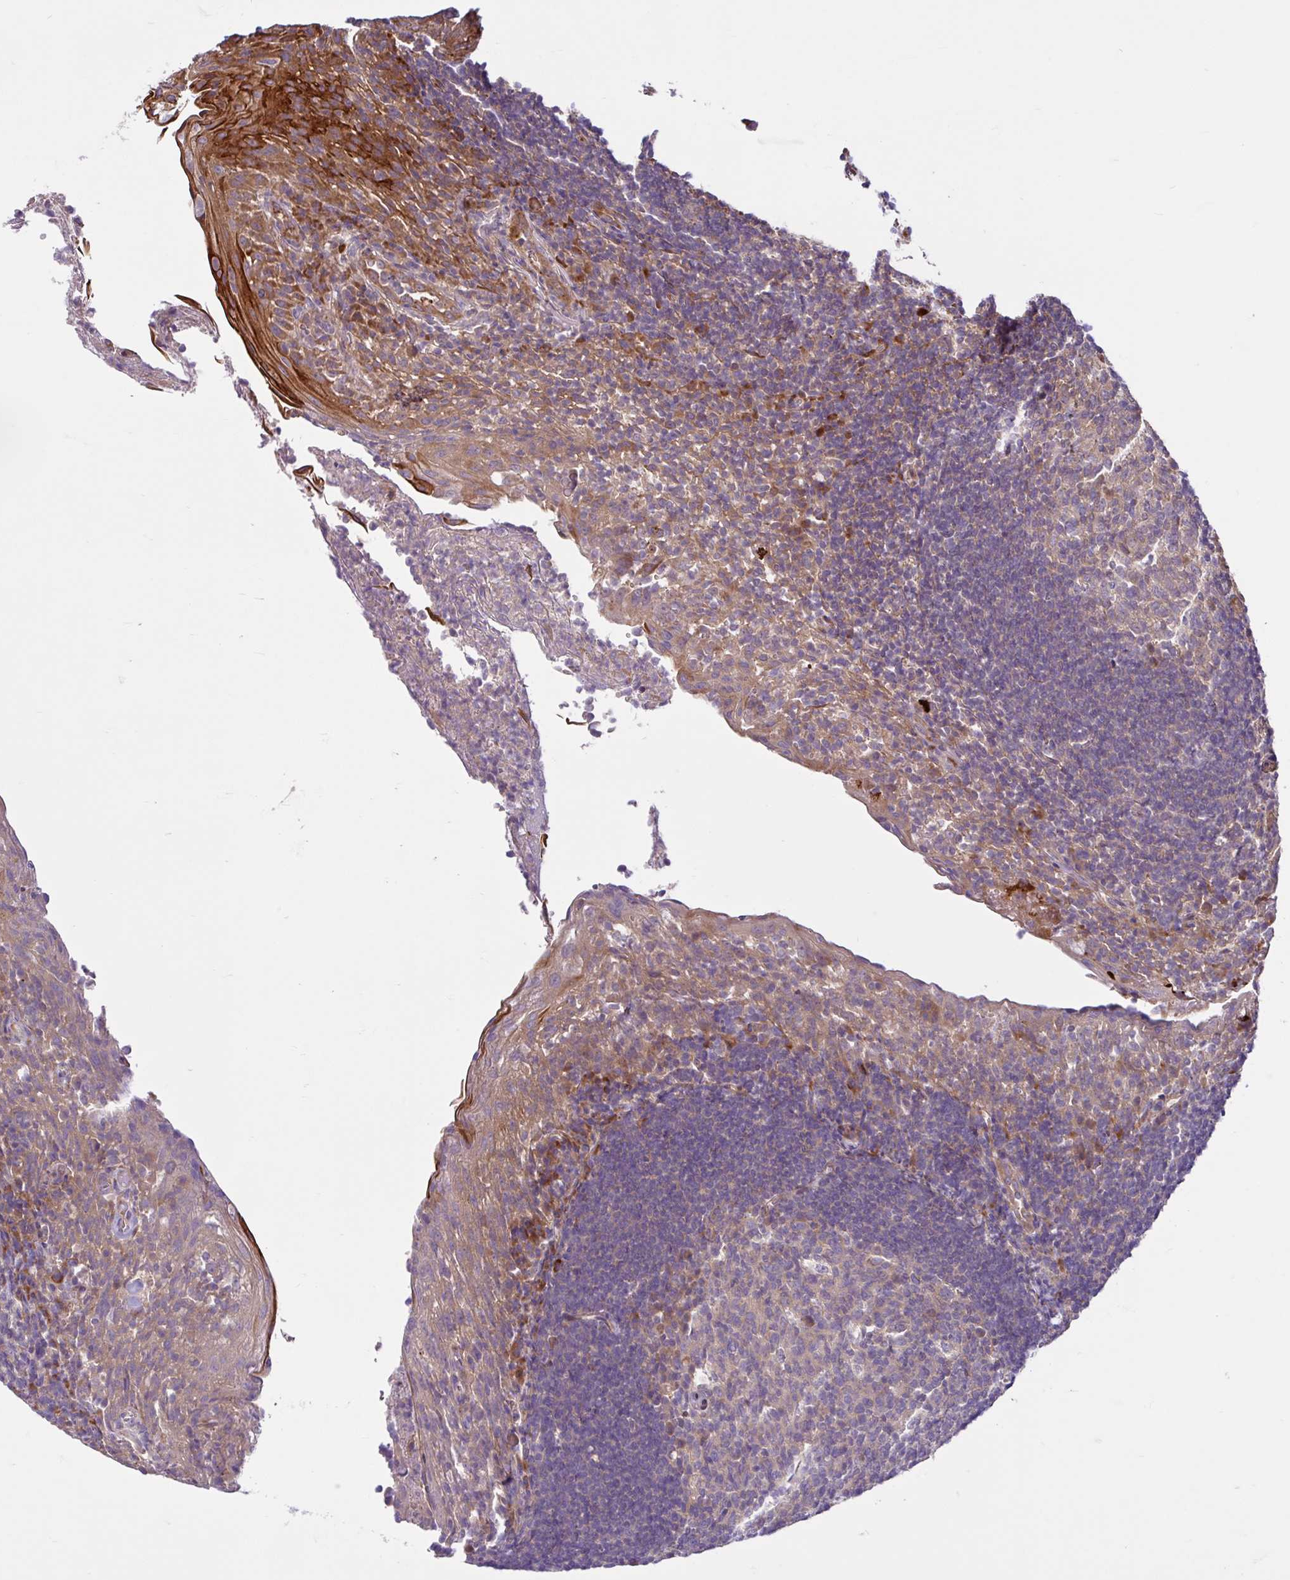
{"staining": {"intensity": "moderate", "quantity": "25%-75%", "location": "cytoplasmic/membranous"}, "tissue": "tonsil", "cell_type": "Germinal center cells", "image_type": "normal", "snomed": [{"axis": "morphology", "description": "Normal tissue, NOS"}, {"axis": "topography", "description": "Tonsil"}], "caption": "Tonsil stained with IHC demonstrates moderate cytoplasmic/membranous staining in approximately 25%-75% of germinal center cells.", "gene": "NTPCR", "patient": {"sex": "female", "age": 10}}